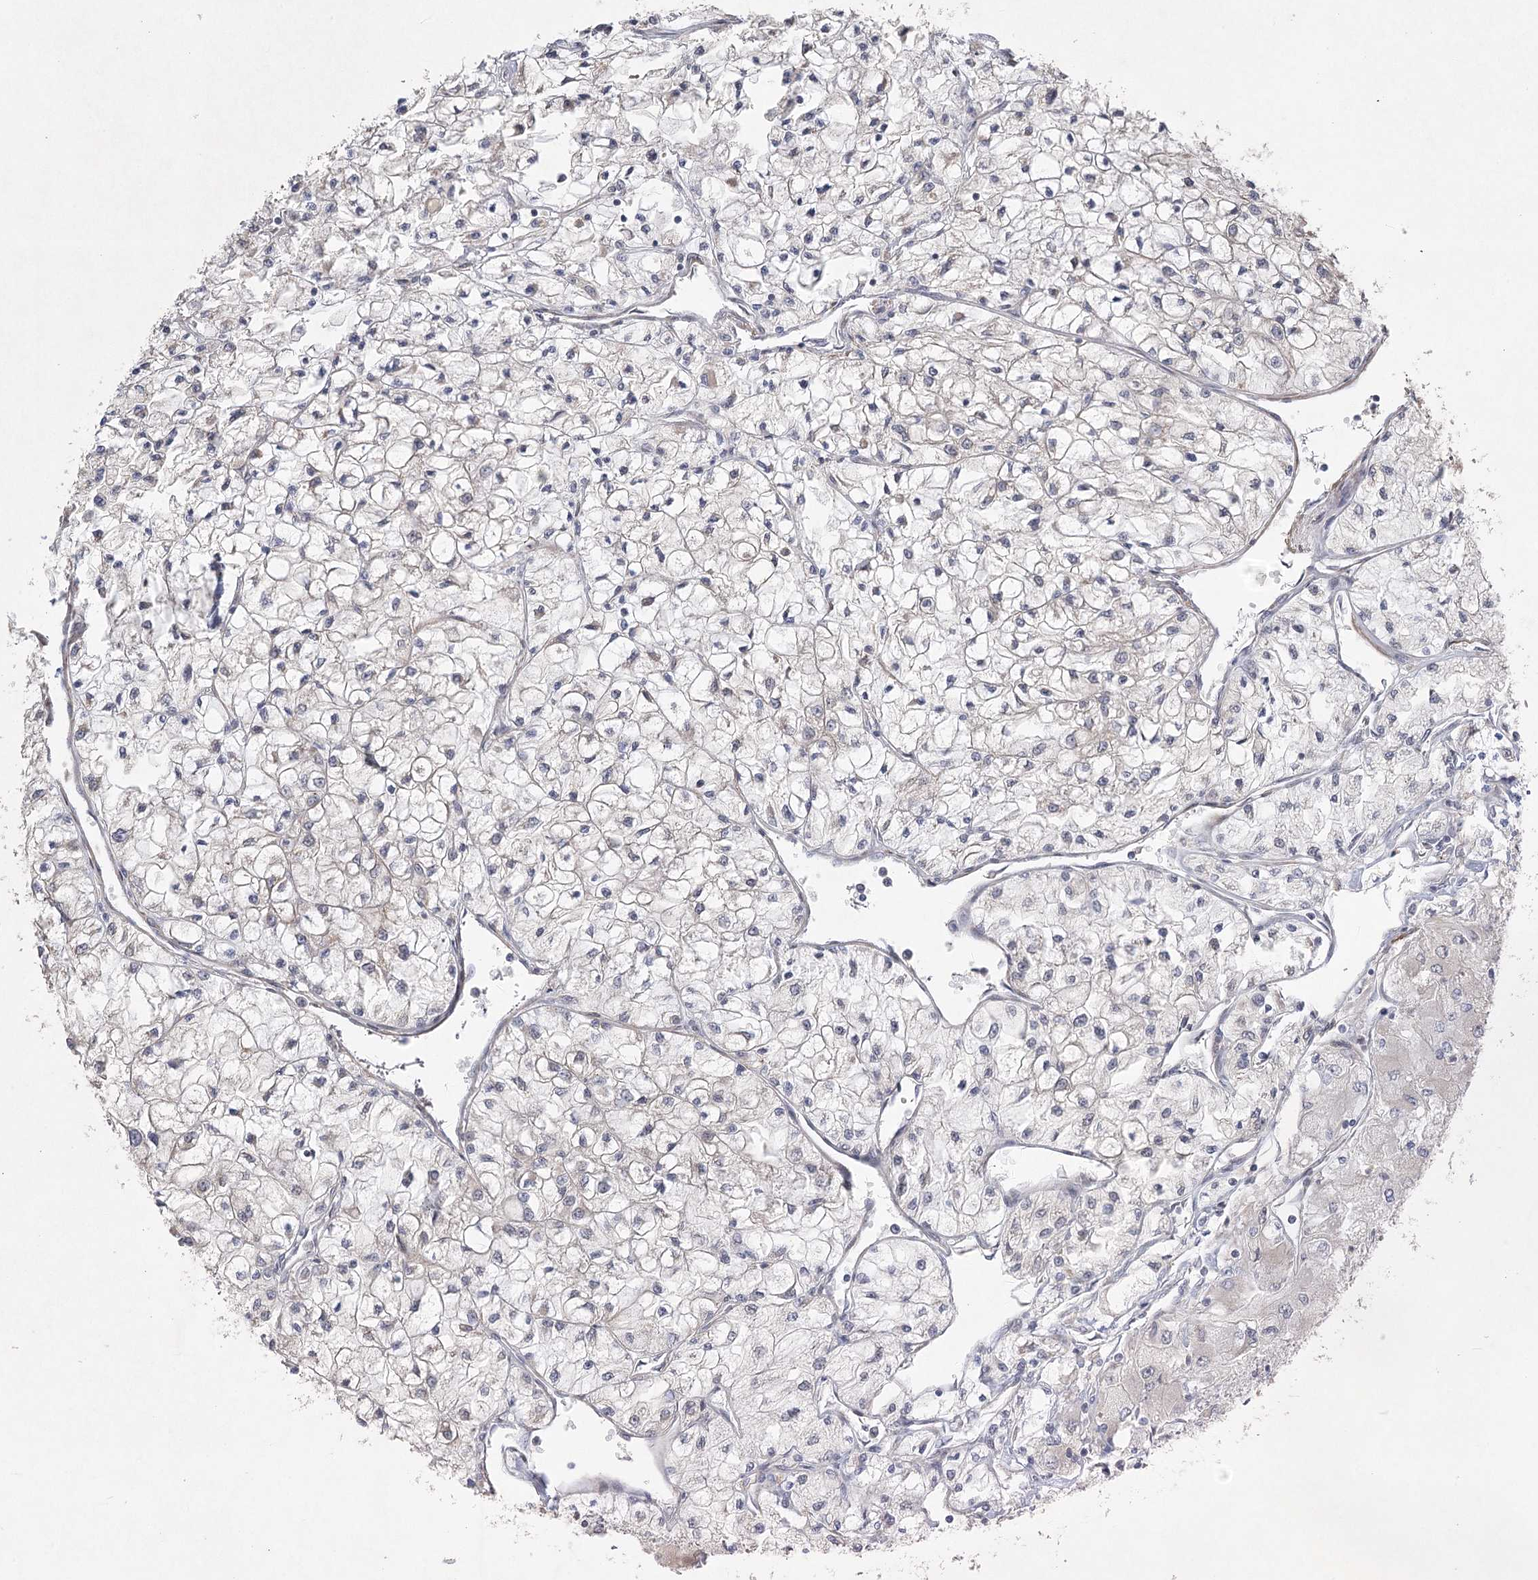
{"staining": {"intensity": "negative", "quantity": "none", "location": "none"}, "tissue": "renal cancer", "cell_type": "Tumor cells", "image_type": "cancer", "snomed": [{"axis": "morphology", "description": "Adenocarcinoma, NOS"}, {"axis": "topography", "description": "Kidney"}], "caption": "Renal adenocarcinoma was stained to show a protein in brown. There is no significant staining in tumor cells.", "gene": "INPP4B", "patient": {"sex": "male", "age": 80}}